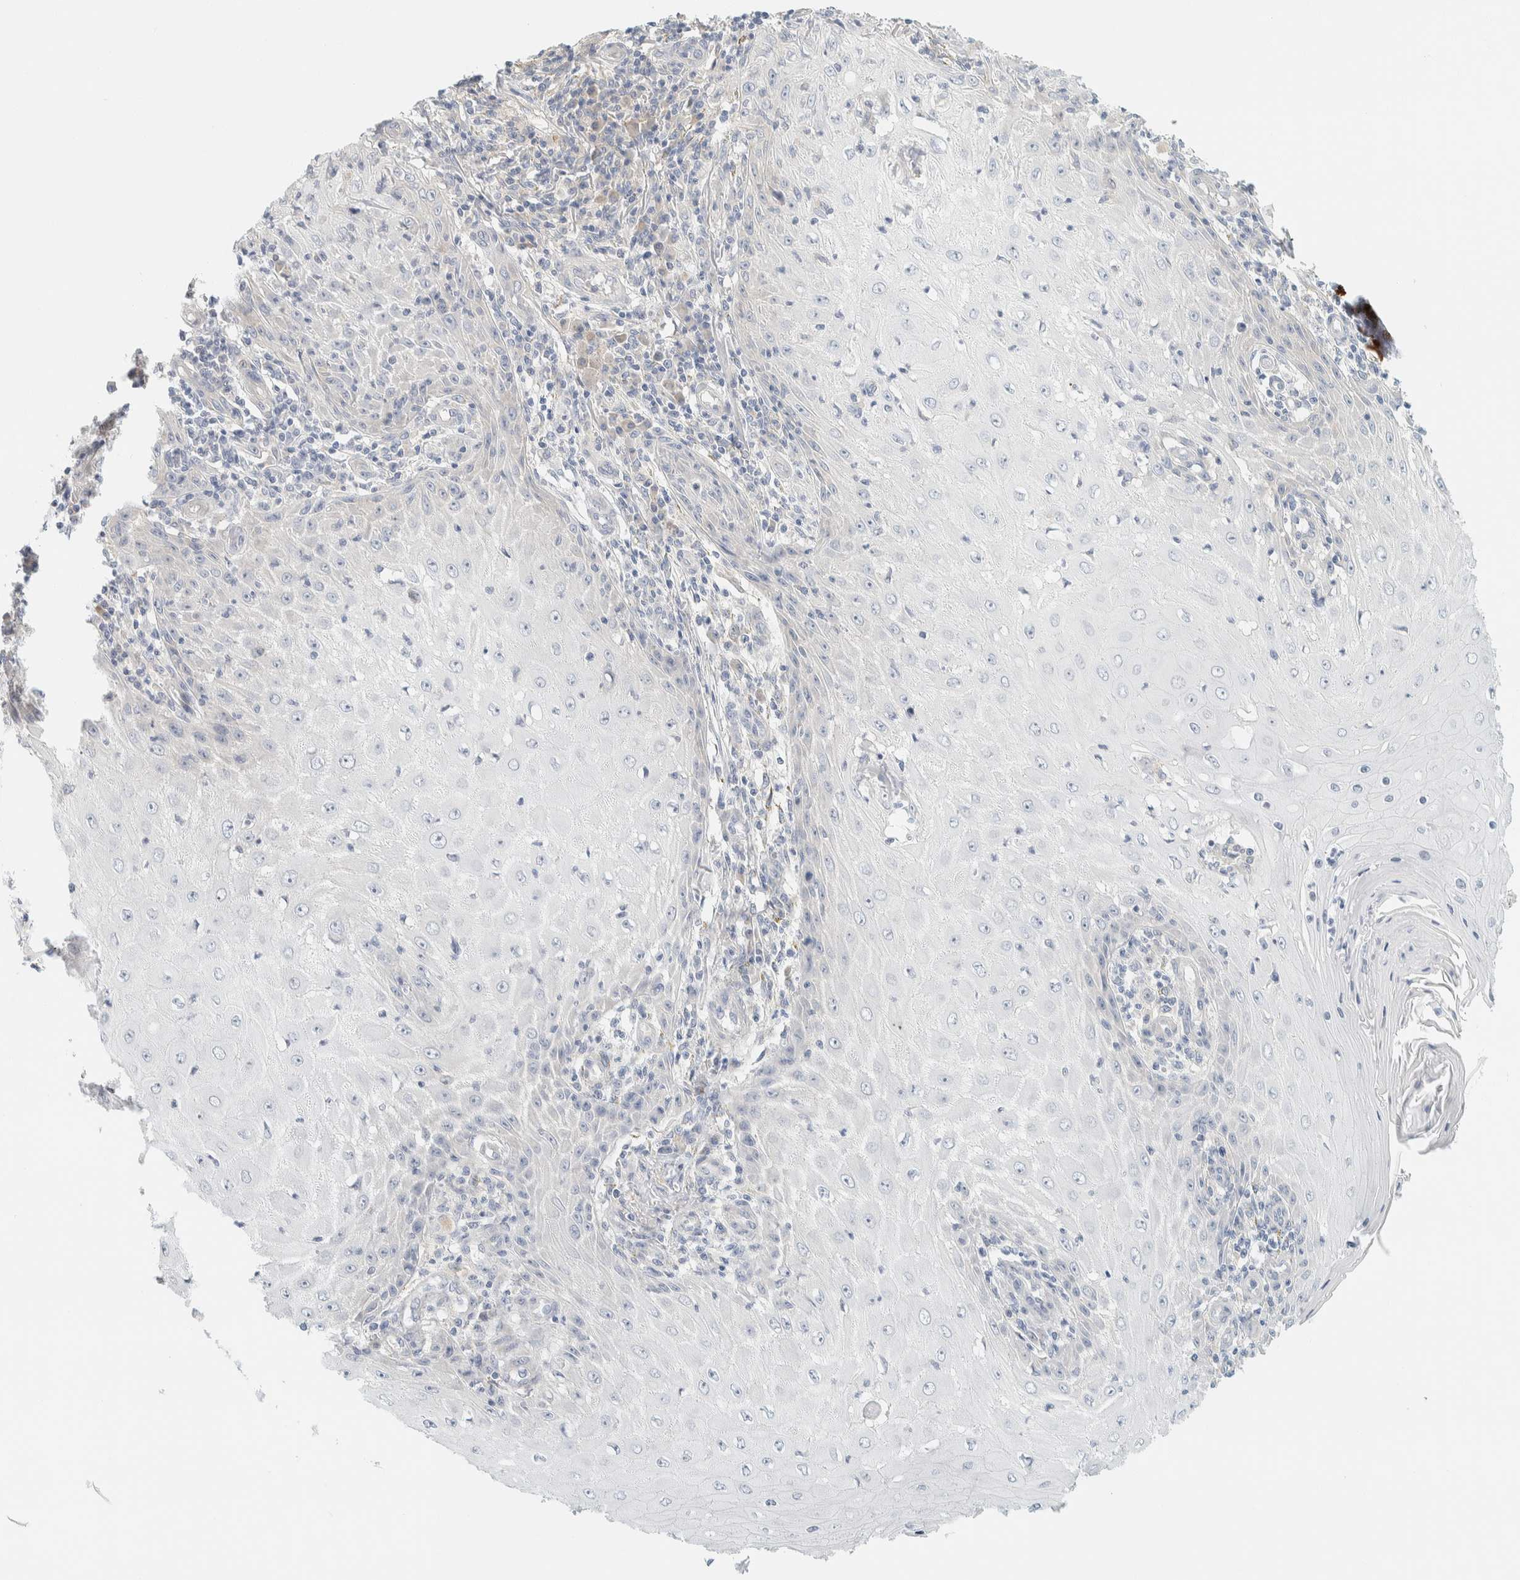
{"staining": {"intensity": "negative", "quantity": "none", "location": "none"}, "tissue": "skin cancer", "cell_type": "Tumor cells", "image_type": "cancer", "snomed": [{"axis": "morphology", "description": "Squamous cell carcinoma, NOS"}, {"axis": "topography", "description": "Skin"}], "caption": "Skin cancer was stained to show a protein in brown. There is no significant positivity in tumor cells.", "gene": "PTGES3L-AARSD1", "patient": {"sex": "female", "age": 73}}